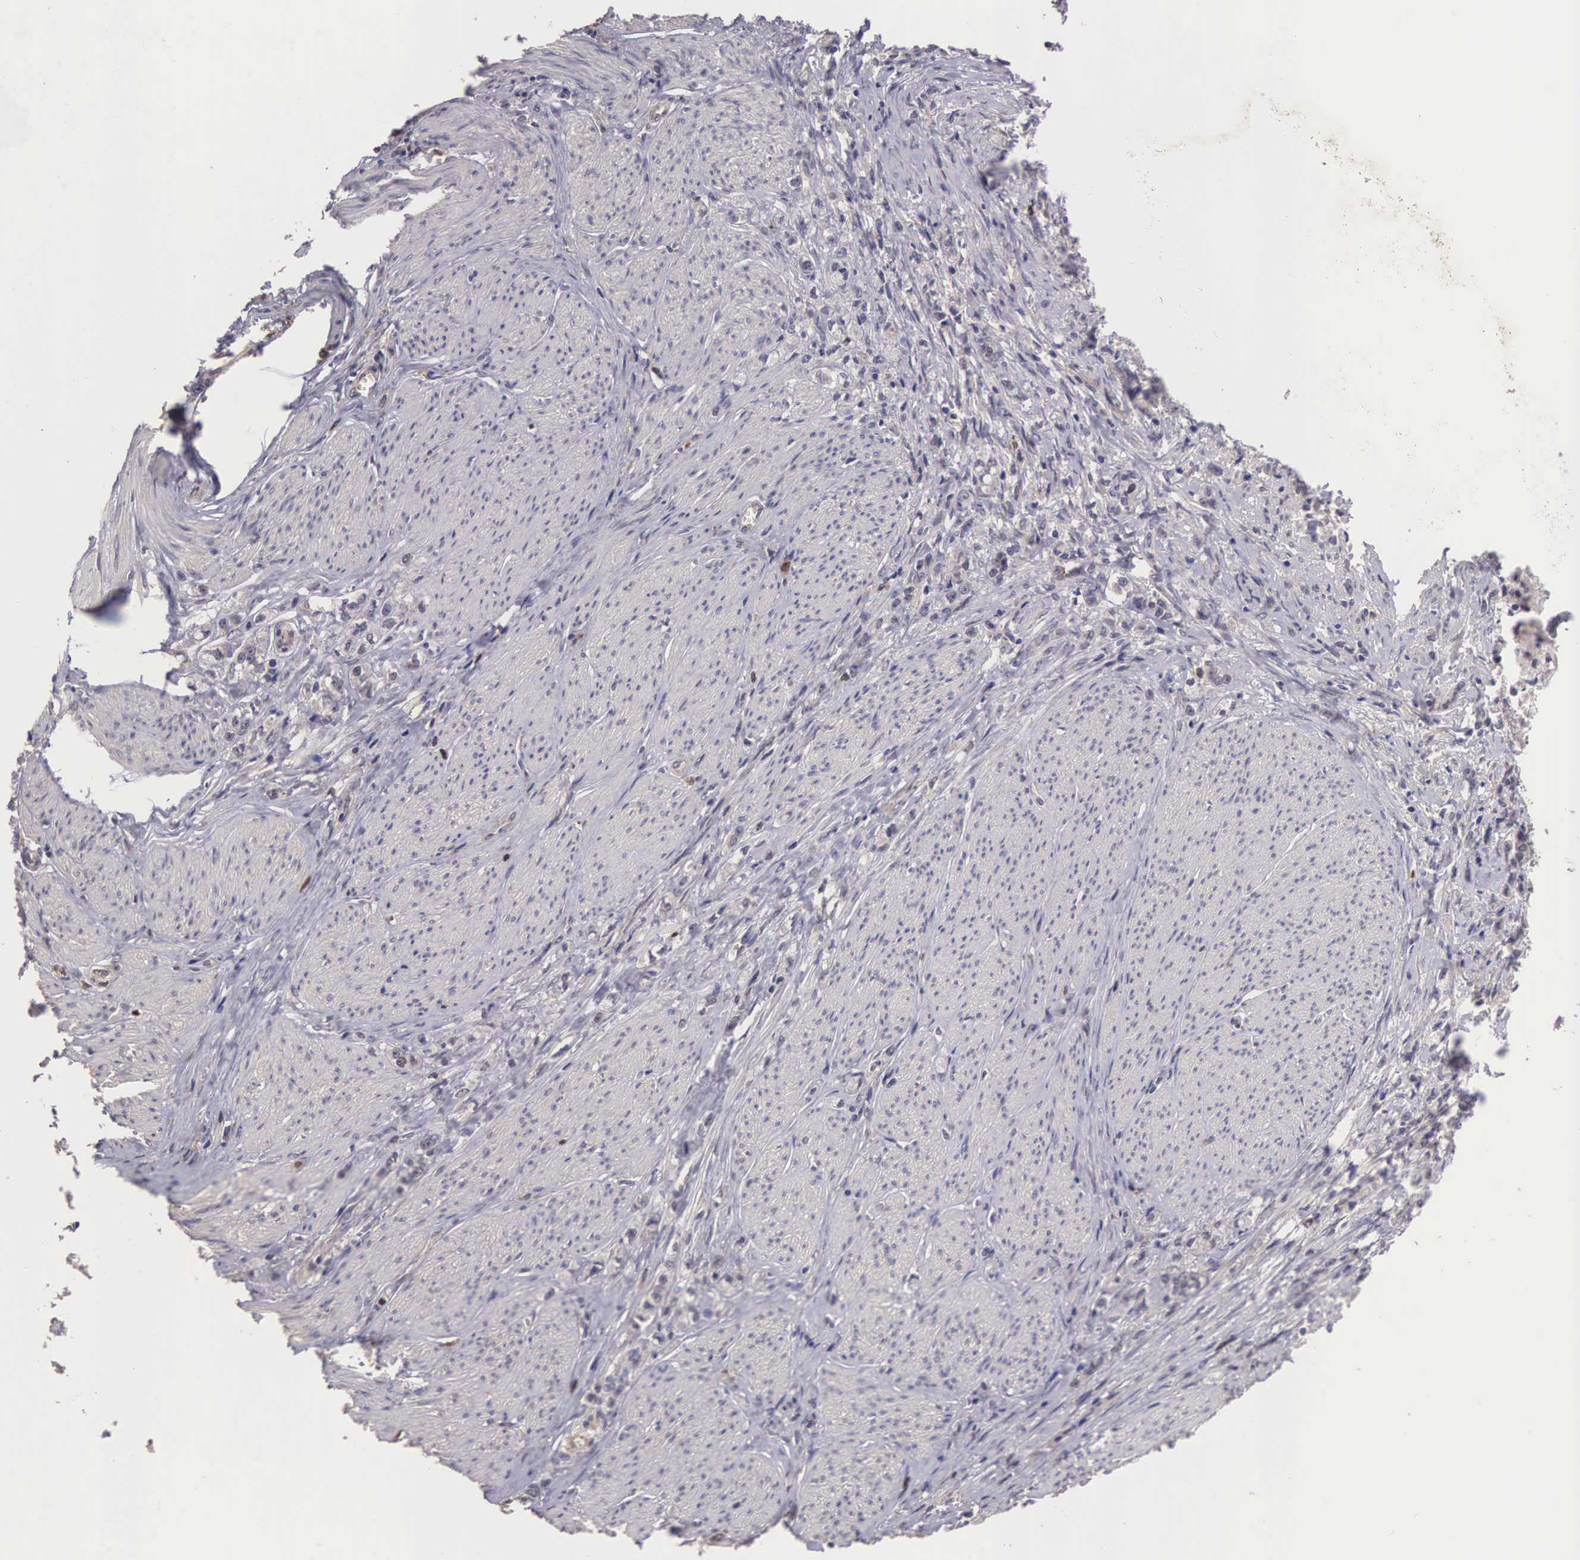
{"staining": {"intensity": "weak", "quantity": "25%-75%", "location": "cytoplasmic/membranous"}, "tissue": "stomach cancer", "cell_type": "Tumor cells", "image_type": "cancer", "snomed": [{"axis": "morphology", "description": "Adenocarcinoma, NOS"}, {"axis": "topography", "description": "Stomach"}], "caption": "A photomicrograph of human adenocarcinoma (stomach) stained for a protein reveals weak cytoplasmic/membranous brown staining in tumor cells.", "gene": "CDC45", "patient": {"sex": "male", "age": 72}}